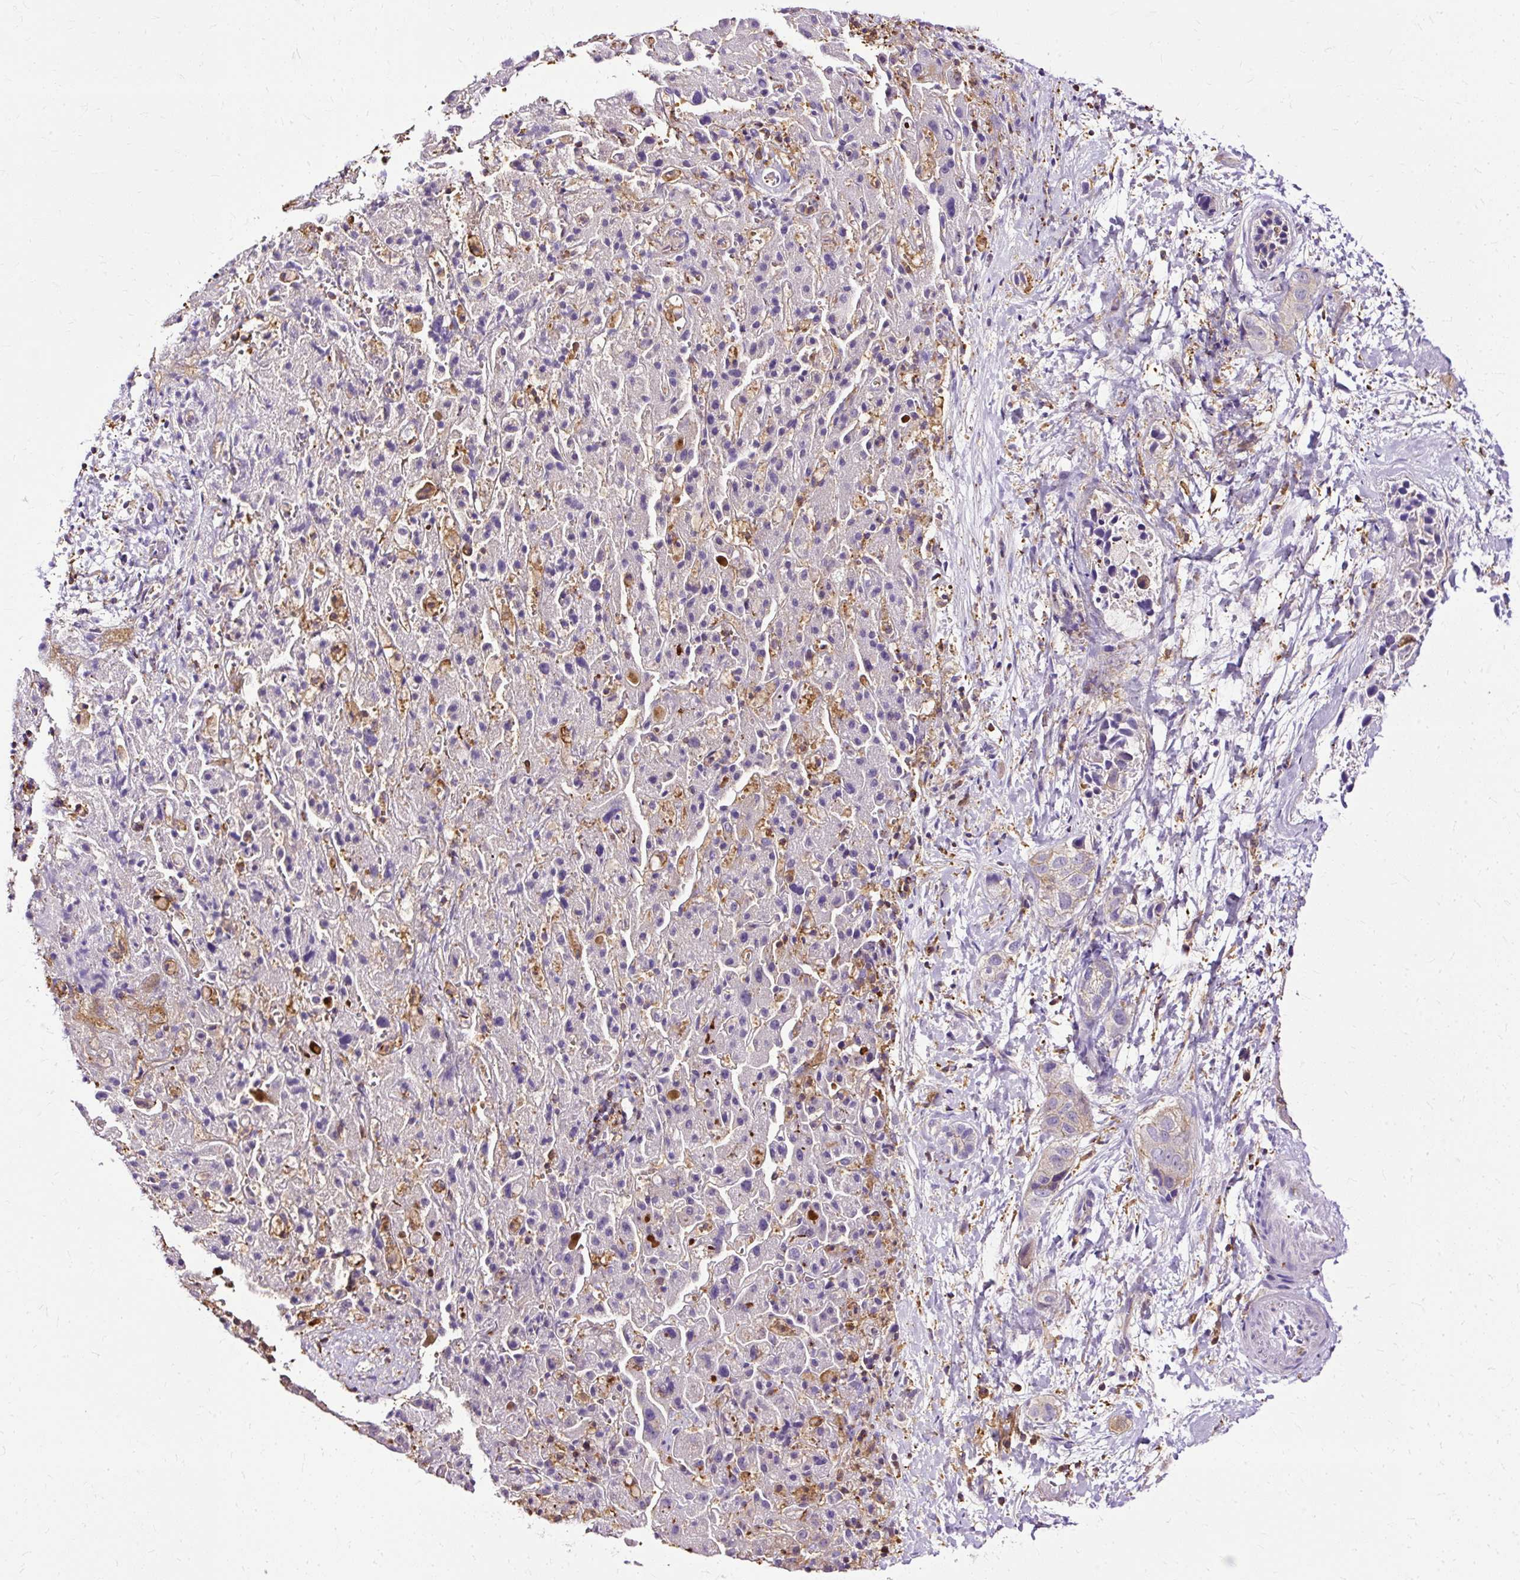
{"staining": {"intensity": "negative", "quantity": "none", "location": "none"}, "tissue": "liver cancer", "cell_type": "Tumor cells", "image_type": "cancer", "snomed": [{"axis": "morphology", "description": "Cholangiocarcinoma"}, {"axis": "topography", "description": "Liver"}], "caption": "This micrograph is of liver cancer (cholangiocarcinoma) stained with IHC to label a protein in brown with the nuclei are counter-stained blue. There is no positivity in tumor cells. (Brightfield microscopy of DAB IHC at high magnification).", "gene": "TWF2", "patient": {"sex": "female", "age": 52}}